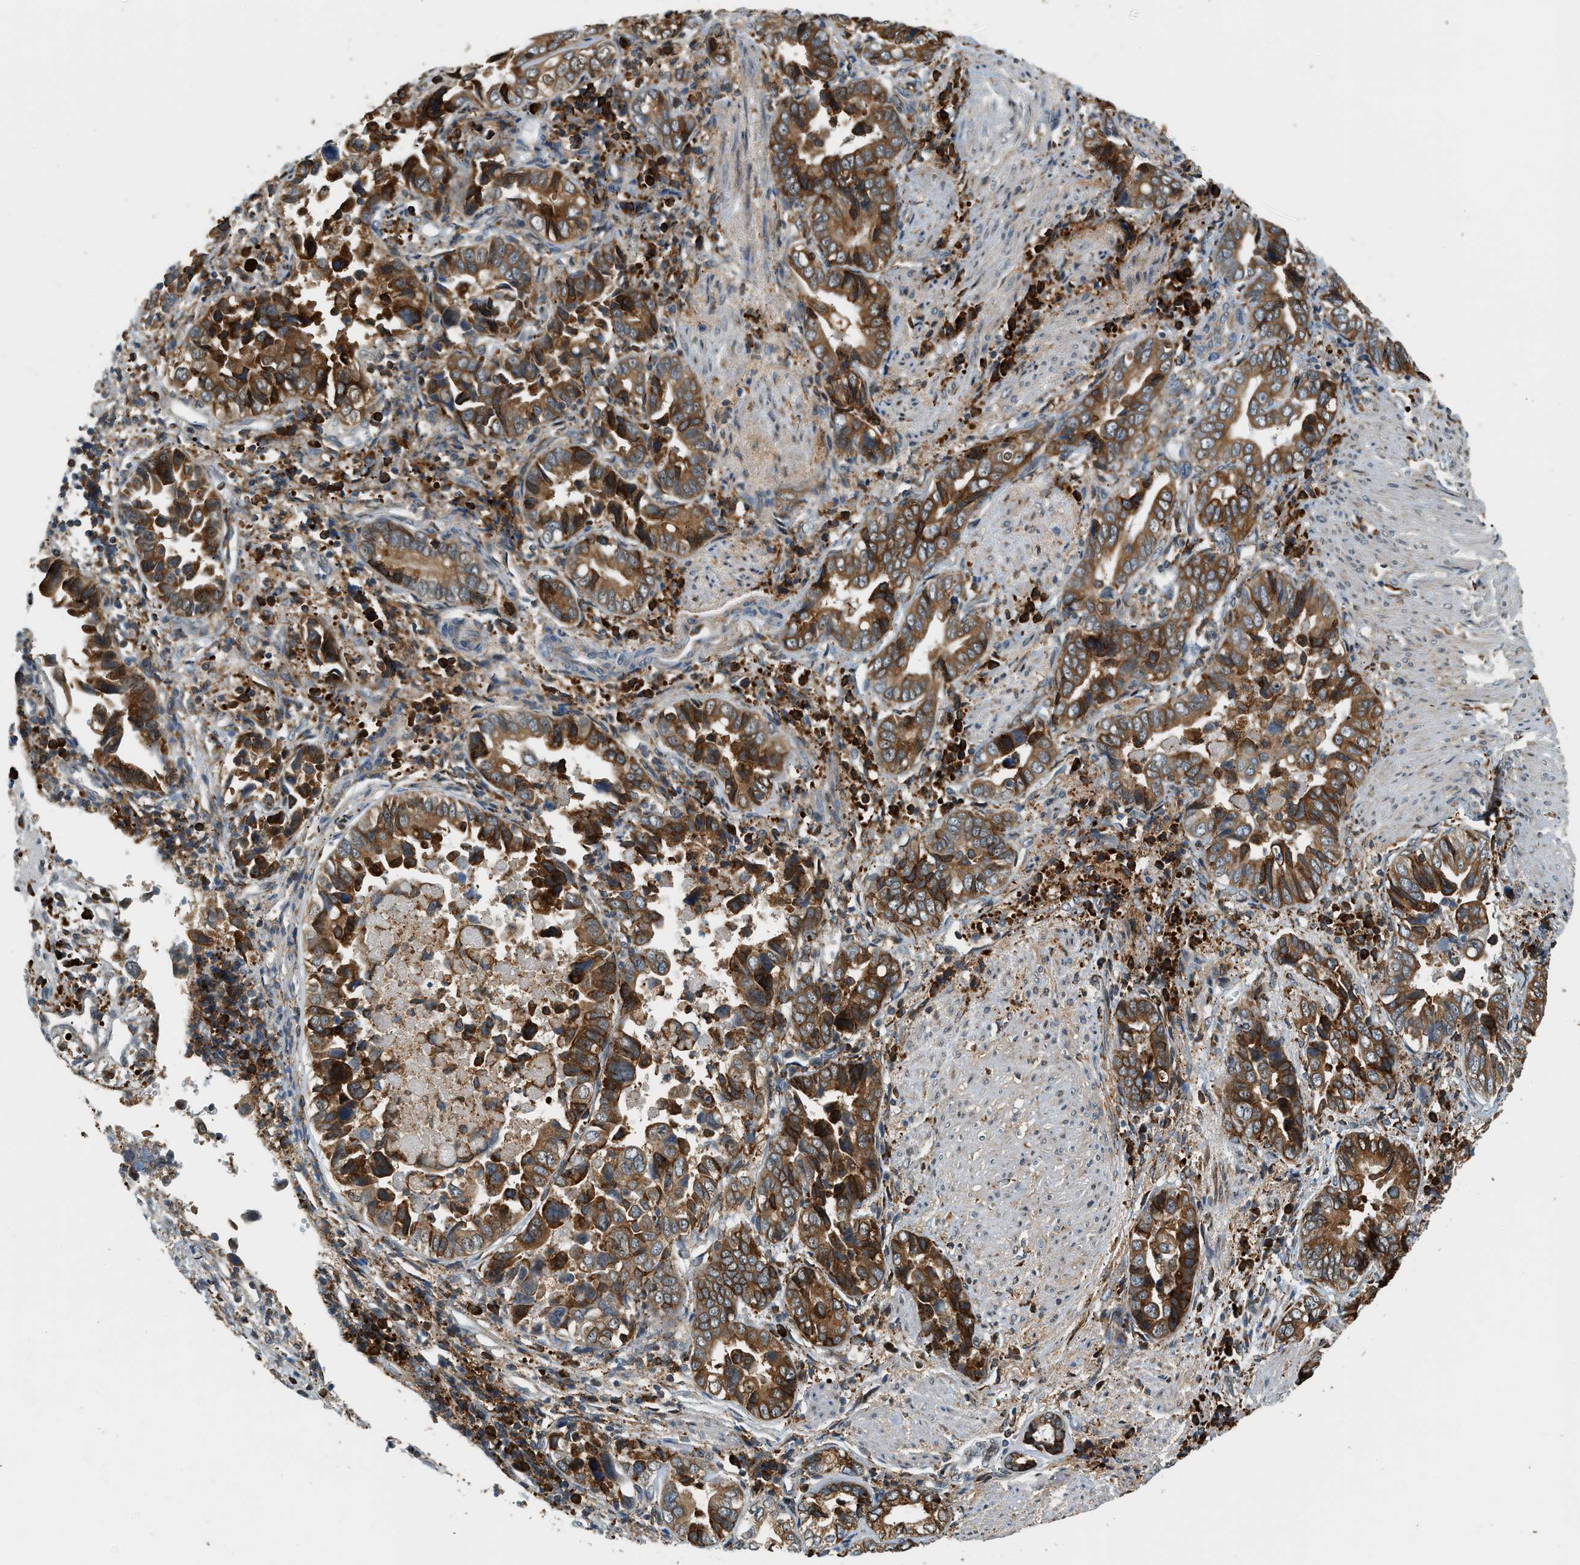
{"staining": {"intensity": "strong", "quantity": ">75%", "location": "cytoplasmic/membranous"}, "tissue": "liver cancer", "cell_type": "Tumor cells", "image_type": "cancer", "snomed": [{"axis": "morphology", "description": "Cholangiocarcinoma"}, {"axis": "topography", "description": "Liver"}], "caption": "A high amount of strong cytoplasmic/membranous positivity is identified in about >75% of tumor cells in liver cancer (cholangiocarcinoma) tissue. (brown staining indicates protein expression, while blue staining denotes nuclei).", "gene": "SEMA4D", "patient": {"sex": "female", "age": 79}}